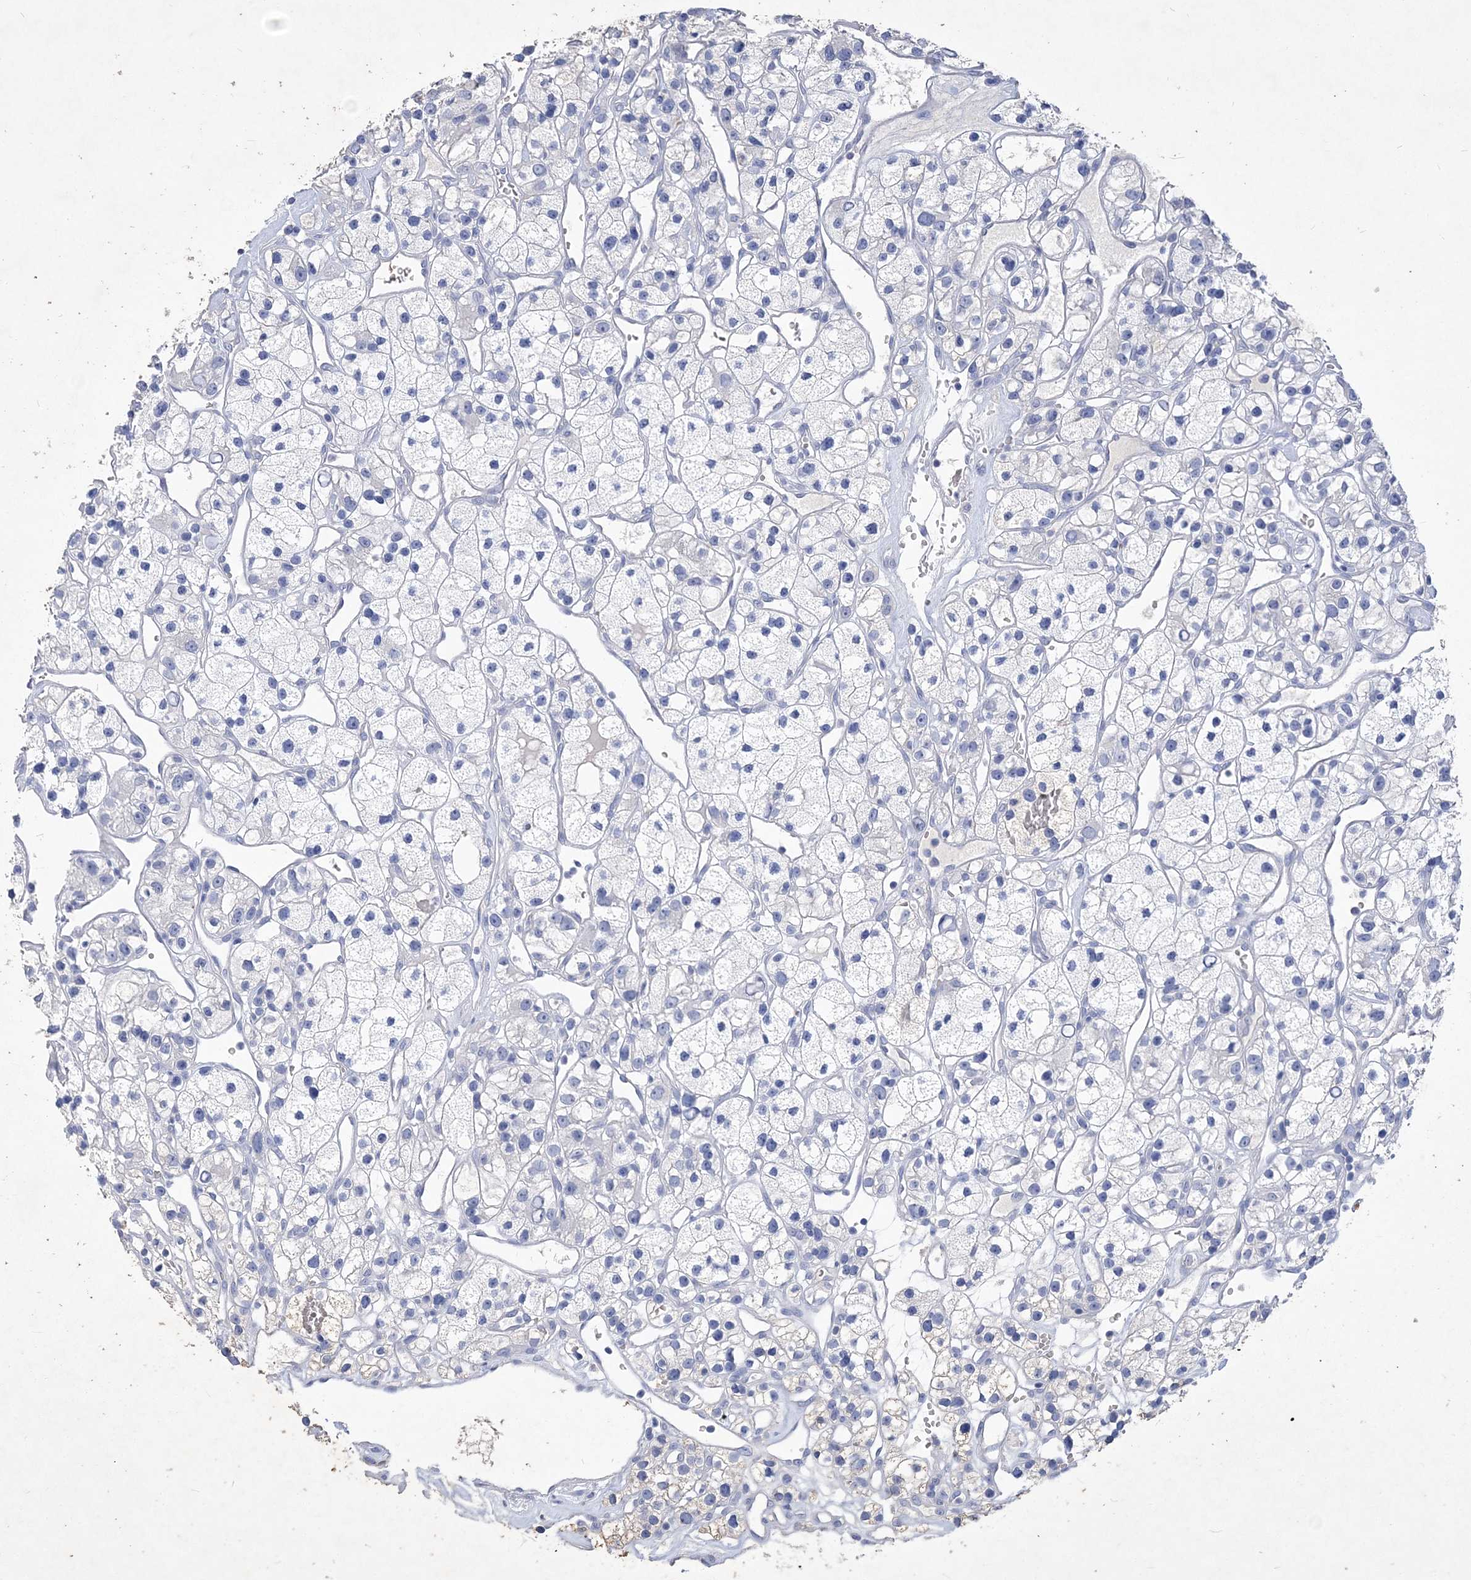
{"staining": {"intensity": "negative", "quantity": "none", "location": "none"}, "tissue": "renal cancer", "cell_type": "Tumor cells", "image_type": "cancer", "snomed": [{"axis": "morphology", "description": "Adenocarcinoma, NOS"}, {"axis": "topography", "description": "Kidney"}], "caption": "IHC image of neoplastic tissue: renal adenocarcinoma stained with DAB (3,3'-diaminobenzidine) shows no significant protein expression in tumor cells.", "gene": "COPS8", "patient": {"sex": "female", "age": 57}}